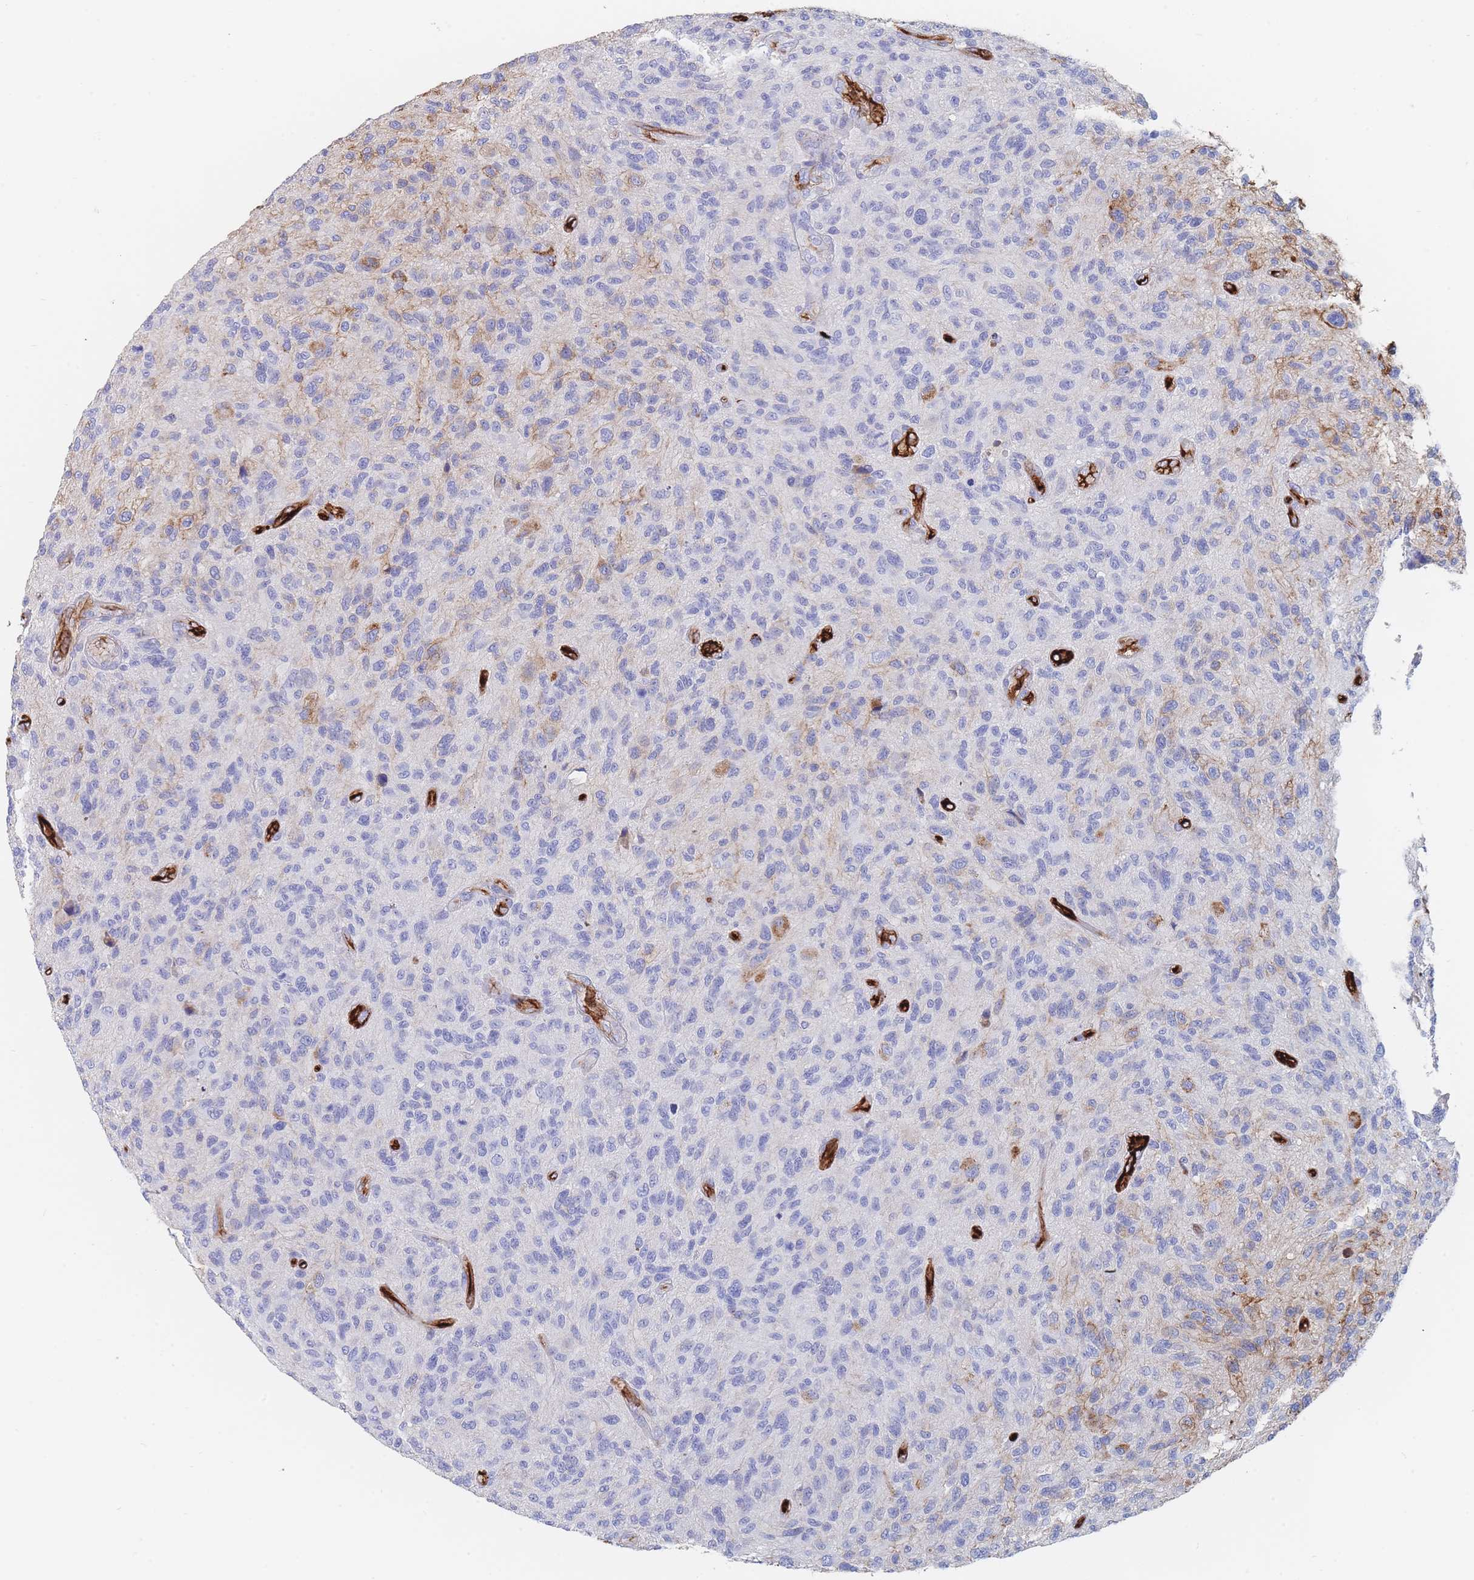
{"staining": {"intensity": "moderate", "quantity": "<25%", "location": "cytoplasmic/membranous"}, "tissue": "glioma", "cell_type": "Tumor cells", "image_type": "cancer", "snomed": [{"axis": "morphology", "description": "Glioma, malignant, High grade"}, {"axis": "topography", "description": "Brain"}], "caption": "A photomicrograph of human glioma stained for a protein exhibits moderate cytoplasmic/membranous brown staining in tumor cells. Immunohistochemistry stains the protein in brown and the nuclei are stained blue.", "gene": "SLC2A1", "patient": {"sex": "male", "age": 47}}